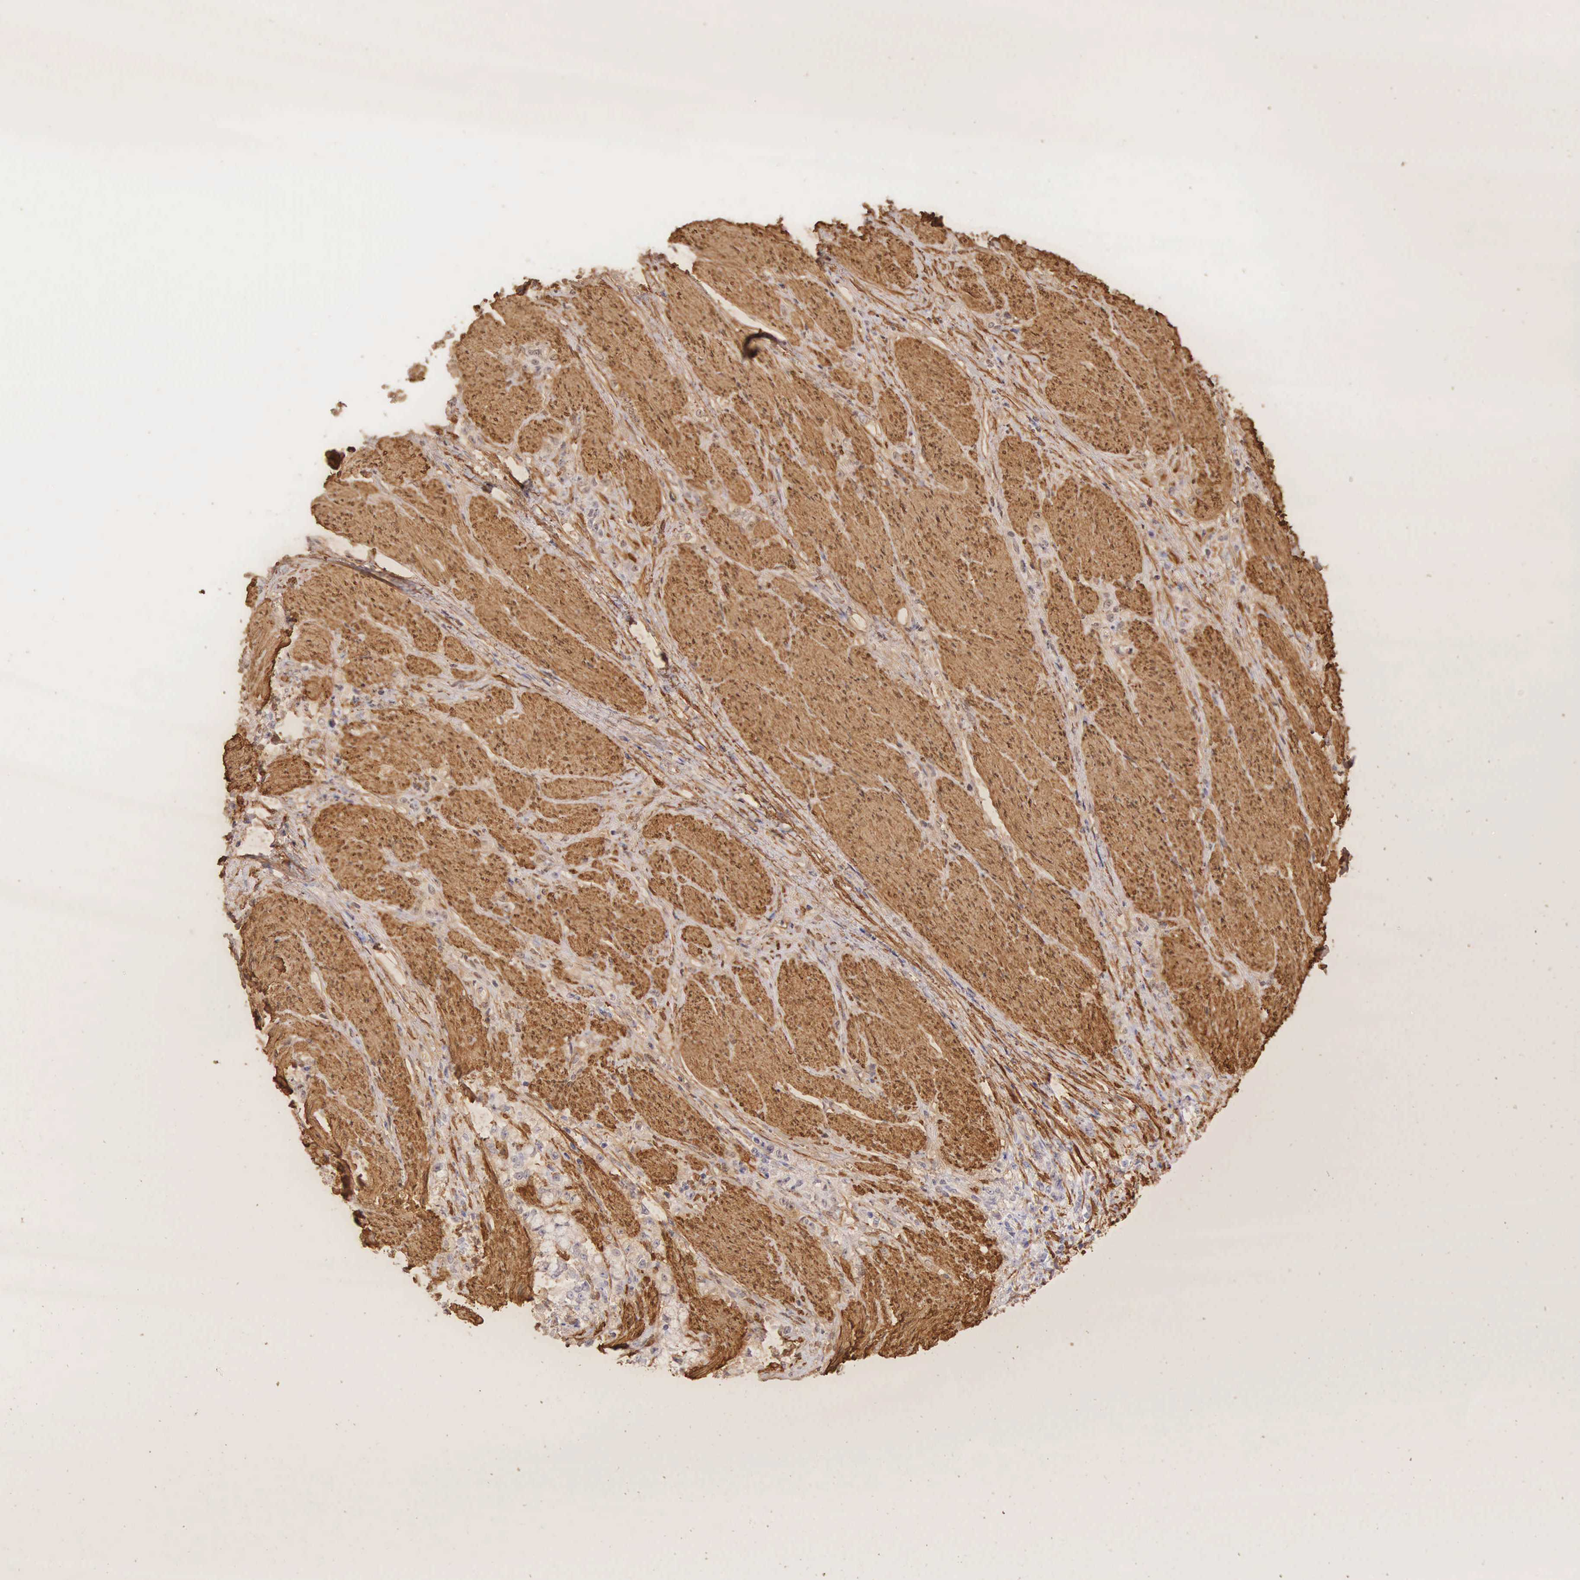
{"staining": {"intensity": "negative", "quantity": "none", "location": "none"}, "tissue": "stomach cancer", "cell_type": "Tumor cells", "image_type": "cancer", "snomed": [{"axis": "morphology", "description": "Adenocarcinoma, NOS"}, {"axis": "topography", "description": "Stomach"}], "caption": "Immunohistochemical staining of human stomach cancer (adenocarcinoma) shows no significant expression in tumor cells.", "gene": "CNN1", "patient": {"sex": "male", "age": 72}}